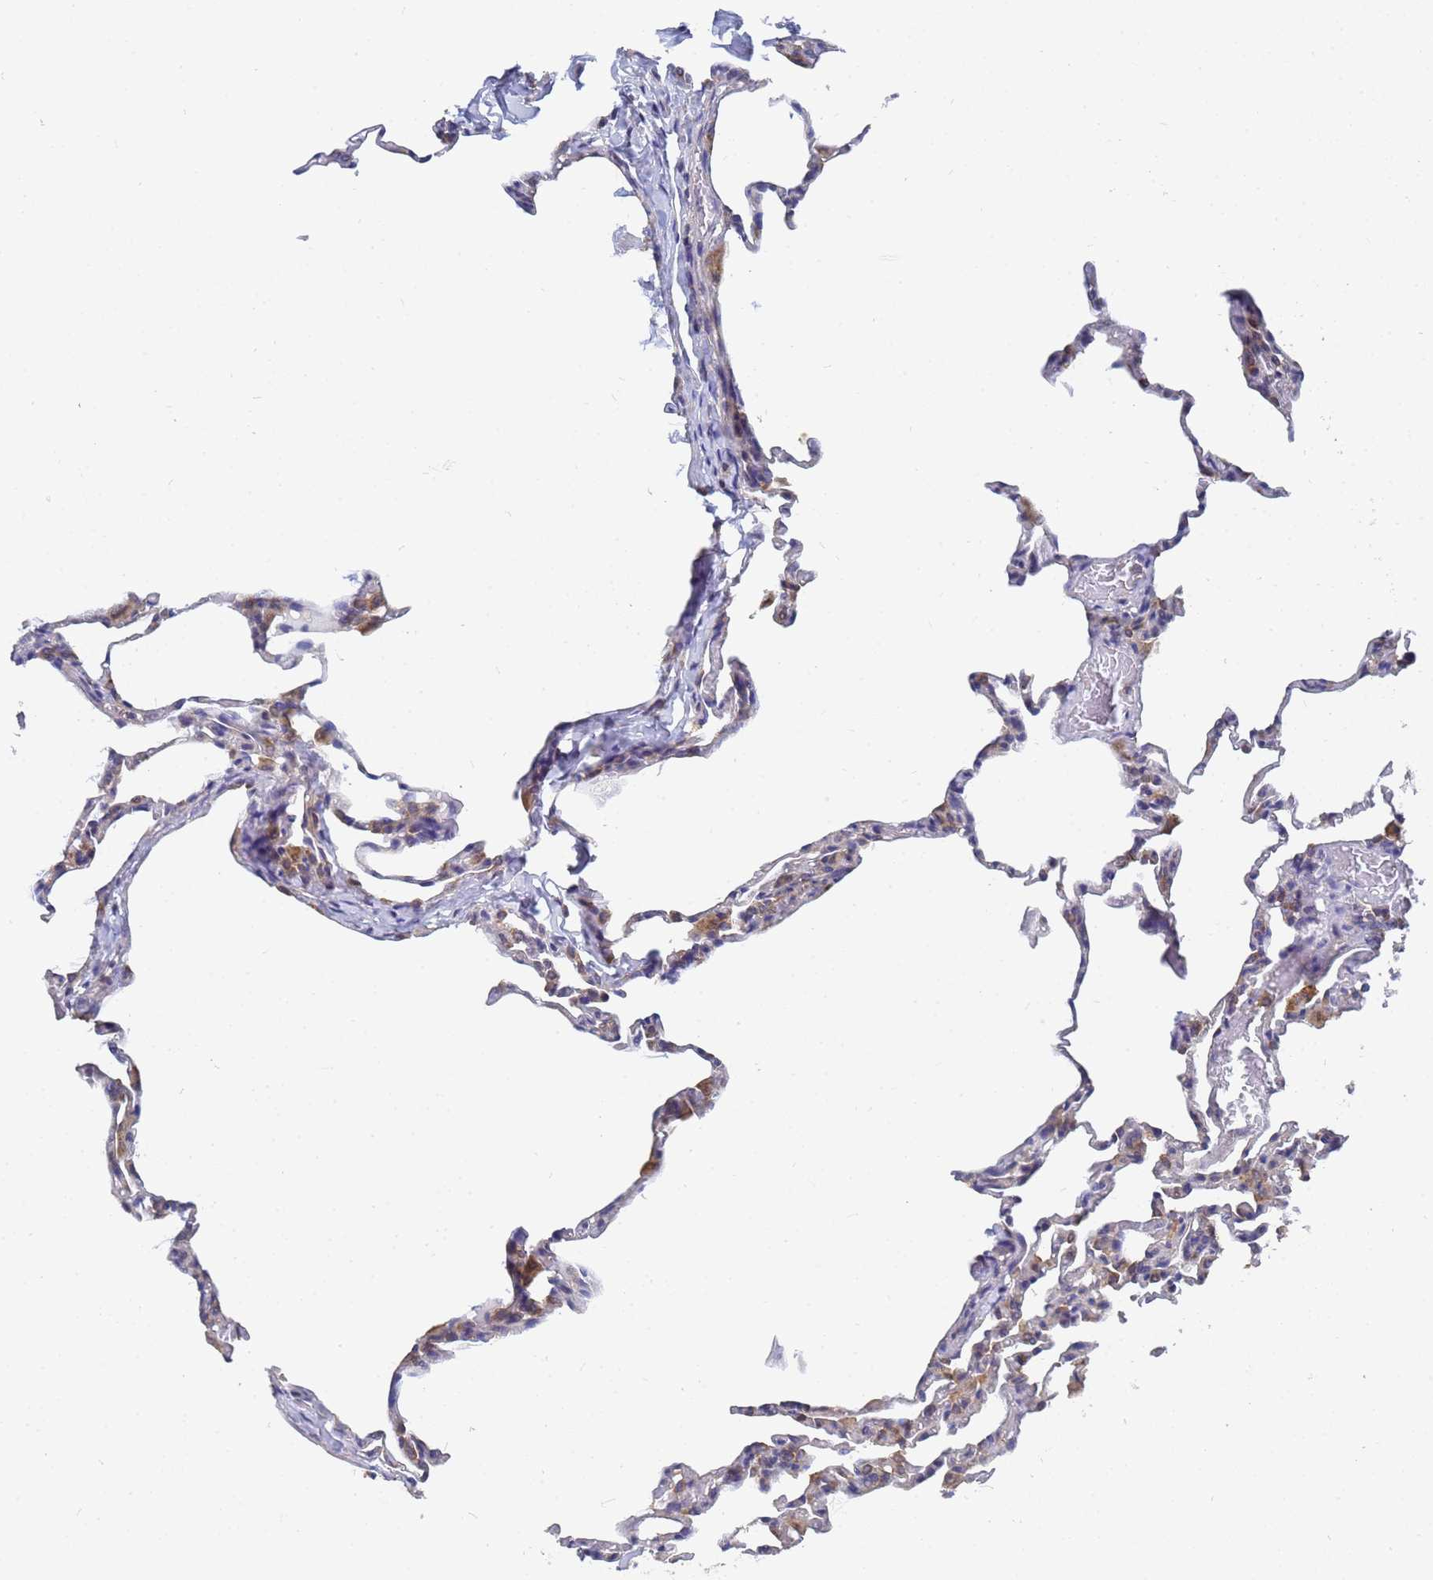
{"staining": {"intensity": "weak", "quantity": "25%-75%", "location": "cytoplasmic/membranous"}, "tissue": "lung", "cell_type": "Alveolar cells", "image_type": "normal", "snomed": [{"axis": "morphology", "description": "Normal tissue, NOS"}, {"axis": "topography", "description": "Lung"}], "caption": "Immunohistochemistry (IHC) micrograph of benign lung: lung stained using immunohistochemistry (IHC) displays low levels of weak protein expression localized specifically in the cytoplasmic/membranous of alveolar cells, appearing as a cytoplasmic/membranous brown color.", "gene": "ALS2CL", "patient": {"sex": "male", "age": 20}}